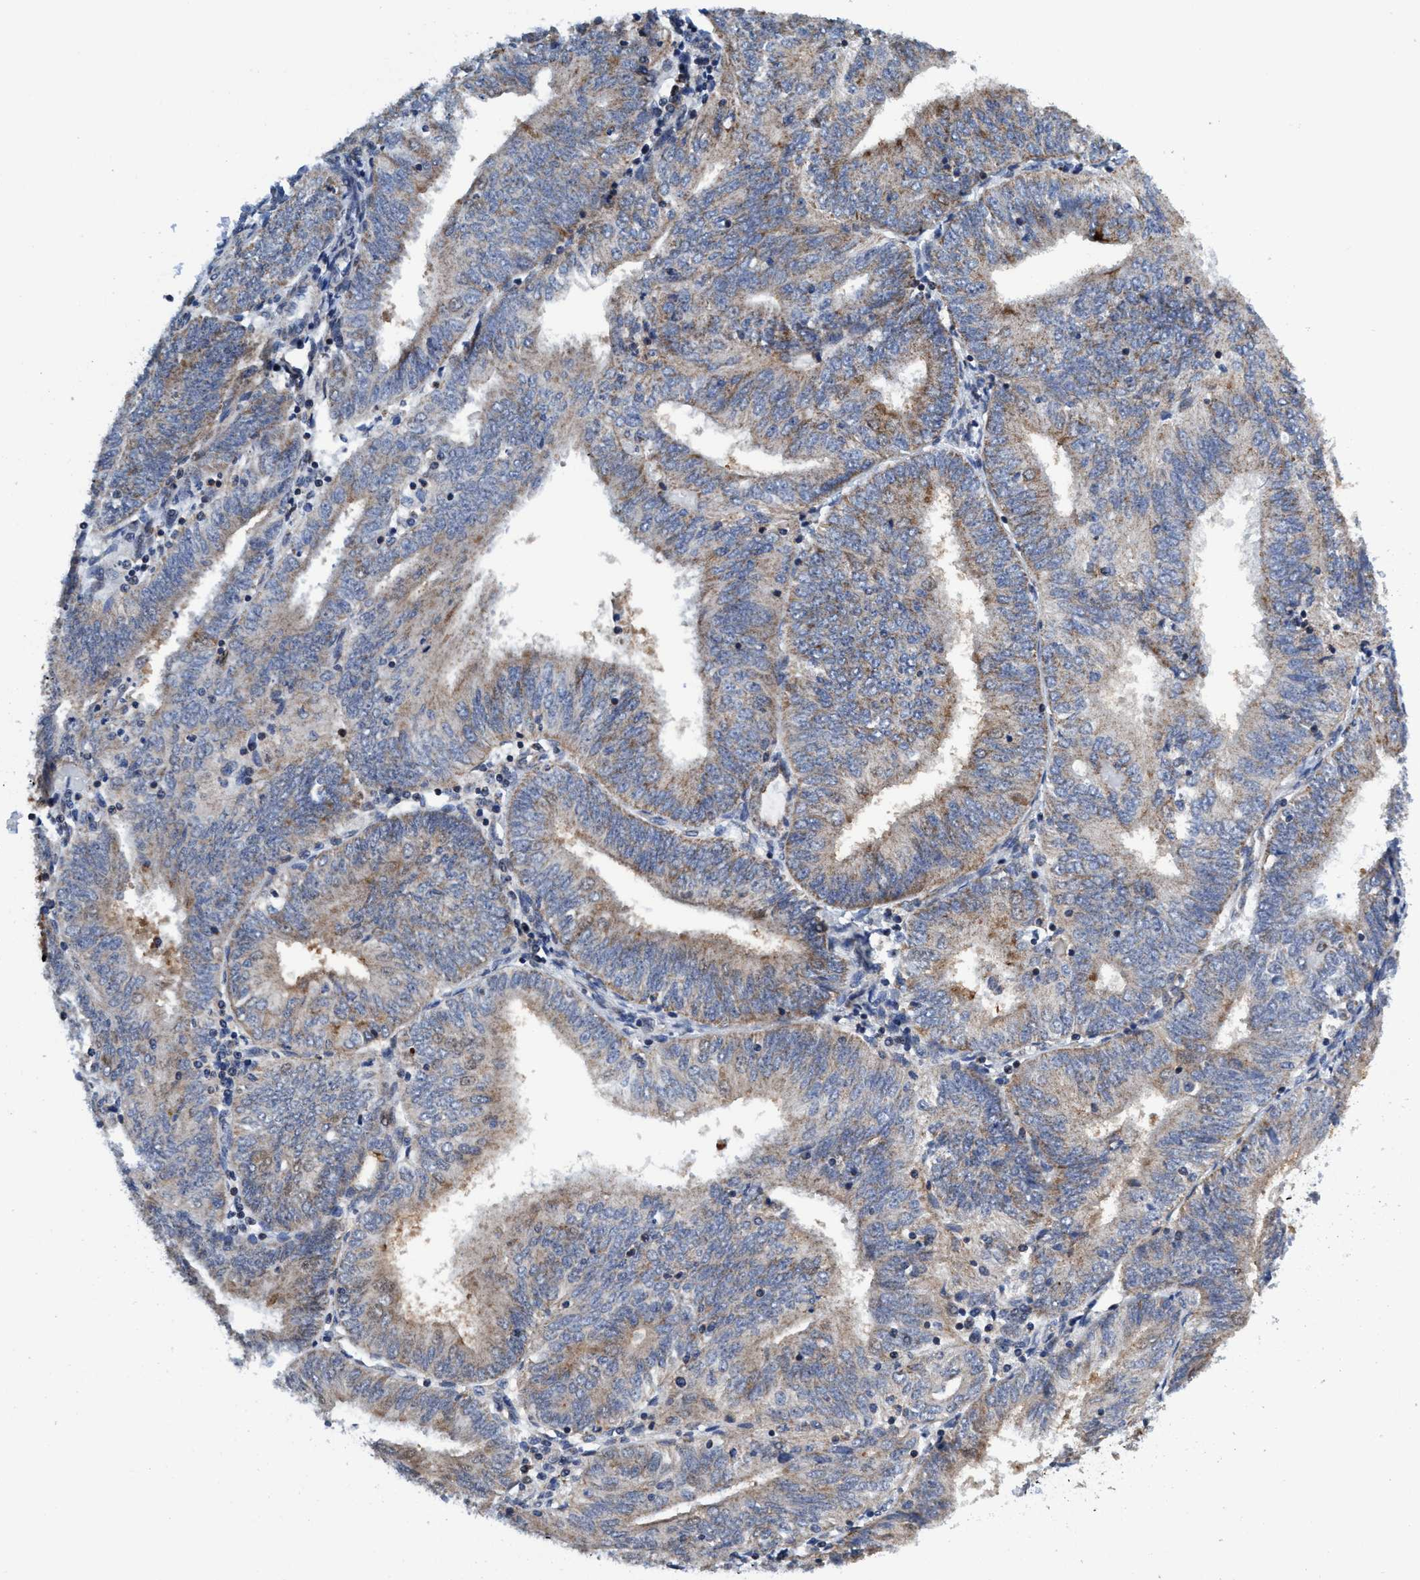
{"staining": {"intensity": "moderate", "quantity": ">75%", "location": "cytoplasmic/membranous"}, "tissue": "endometrial cancer", "cell_type": "Tumor cells", "image_type": "cancer", "snomed": [{"axis": "morphology", "description": "Adenocarcinoma, NOS"}, {"axis": "topography", "description": "Endometrium"}], "caption": "Immunohistochemistry (IHC) of human endometrial cancer displays medium levels of moderate cytoplasmic/membranous positivity in about >75% of tumor cells.", "gene": "AGAP2", "patient": {"sex": "female", "age": 58}}